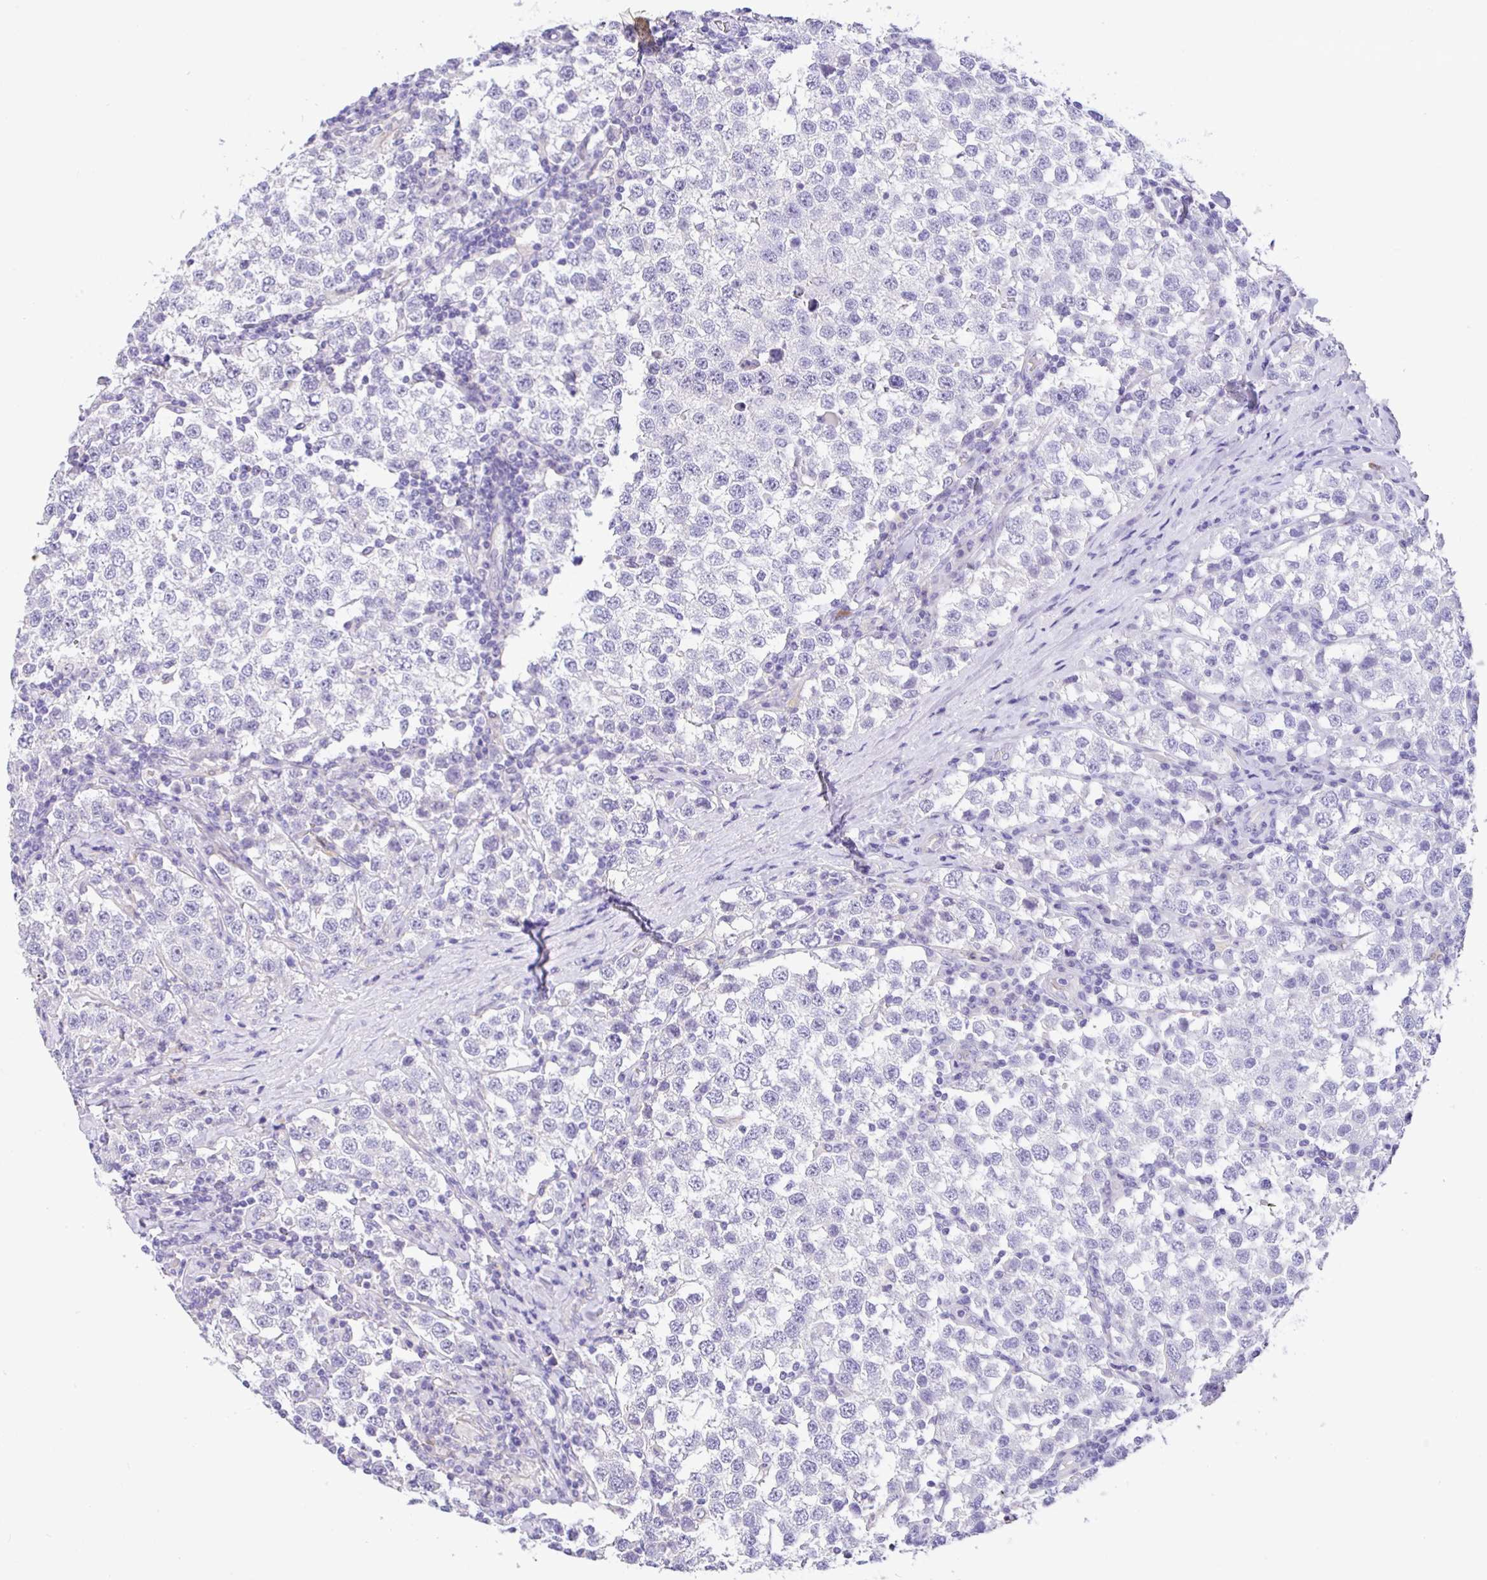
{"staining": {"intensity": "negative", "quantity": "none", "location": "none"}, "tissue": "testis cancer", "cell_type": "Tumor cells", "image_type": "cancer", "snomed": [{"axis": "morphology", "description": "Seminoma, NOS"}, {"axis": "topography", "description": "Testis"}], "caption": "Testis seminoma stained for a protein using immunohistochemistry shows no expression tumor cells.", "gene": "EPN3", "patient": {"sex": "male", "age": 34}}